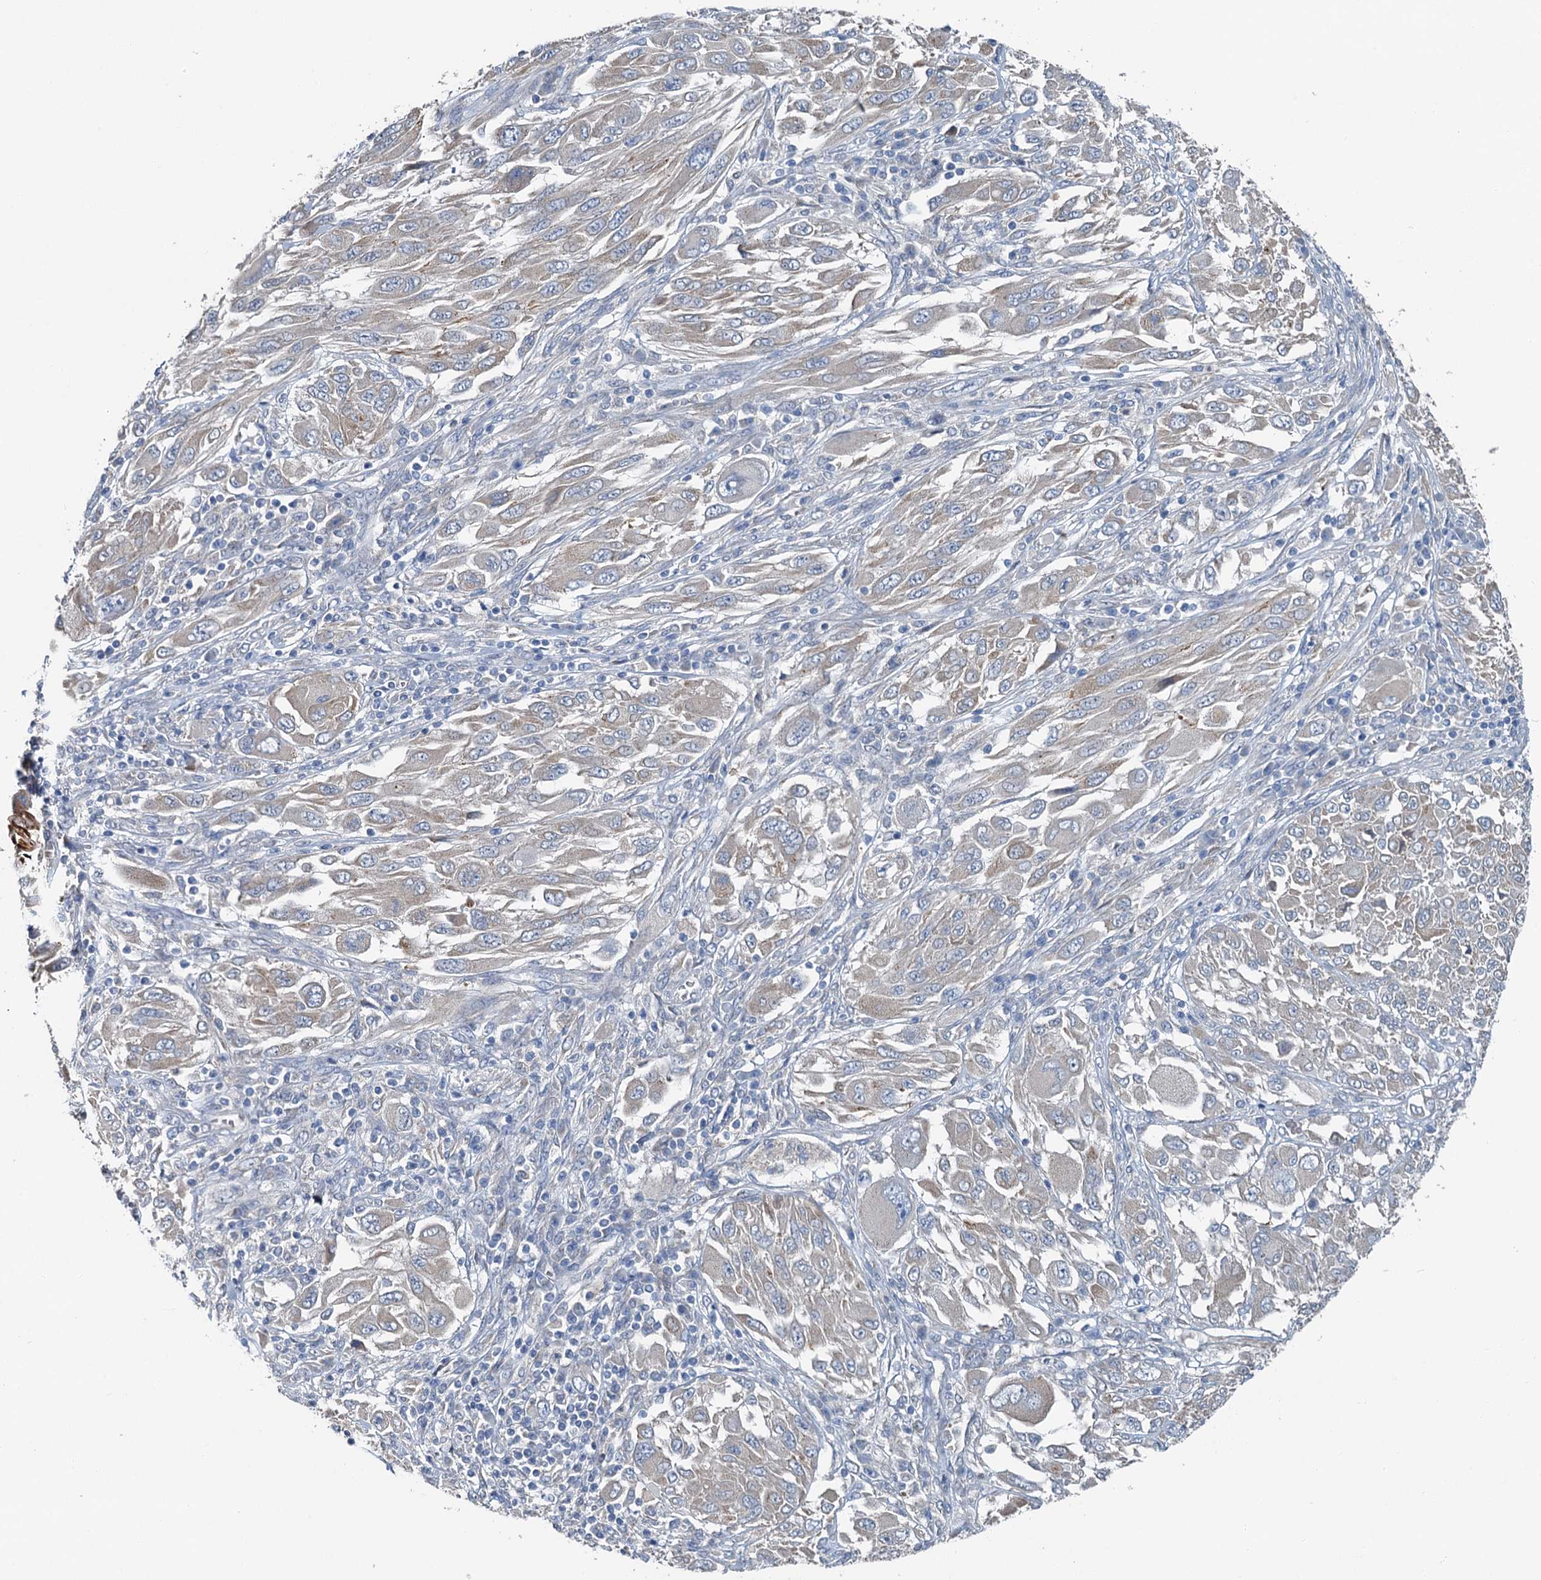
{"staining": {"intensity": "negative", "quantity": "none", "location": "none"}, "tissue": "melanoma", "cell_type": "Tumor cells", "image_type": "cancer", "snomed": [{"axis": "morphology", "description": "Malignant melanoma, NOS"}, {"axis": "topography", "description": "Skin"}], "caption": "Micrograph shows no significant protein expression in tumor cells of melanoma. (Stains: DAB immunohistochemistry with hematoxylin counter stain, Microscopy: brightfield microscopy at high magnification).", "gene": "C6orf120", "patient": {"sex": "female", "age": 91}}